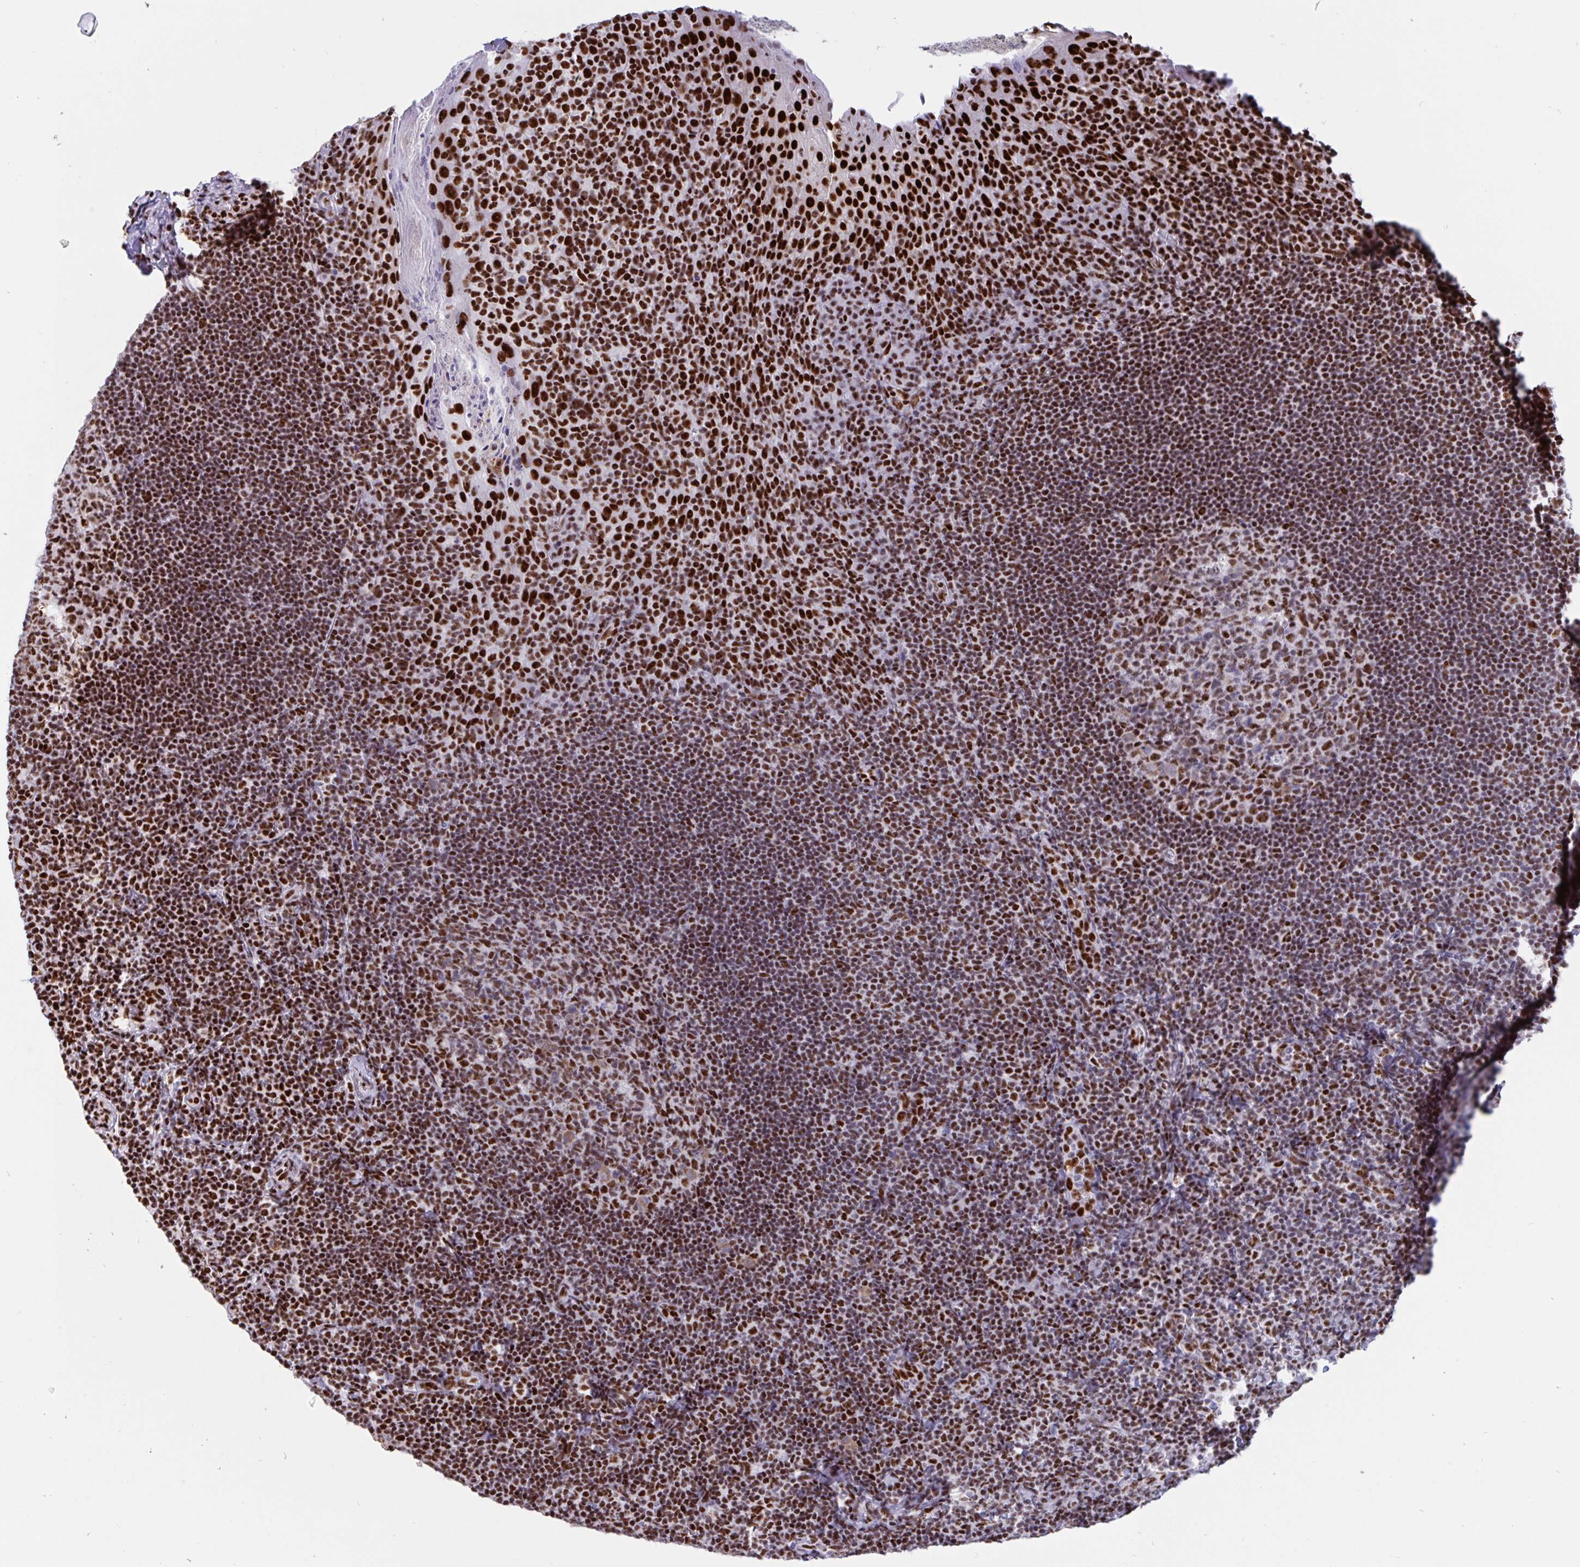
{"staining": {"intensity": "strong", "quantity": "25%-75%", "location": "nuclear"}, "tissue": "tonsil", "cell_type": "Germinal center cells", "image_type": "normal", "snomed": [{"axis": "morphology", "description": "Normal tissue, NOS"}, {"axis": "topography", "description": "Tonsil"}], "caption": "Normal tonsil was stained to show a protein in brown. There is high levels of strong nuclear staining in approximately 25%-75% of germinal center cells.", "gene": "IKZF2", "patient": {"sex": "male", "age": 17}}